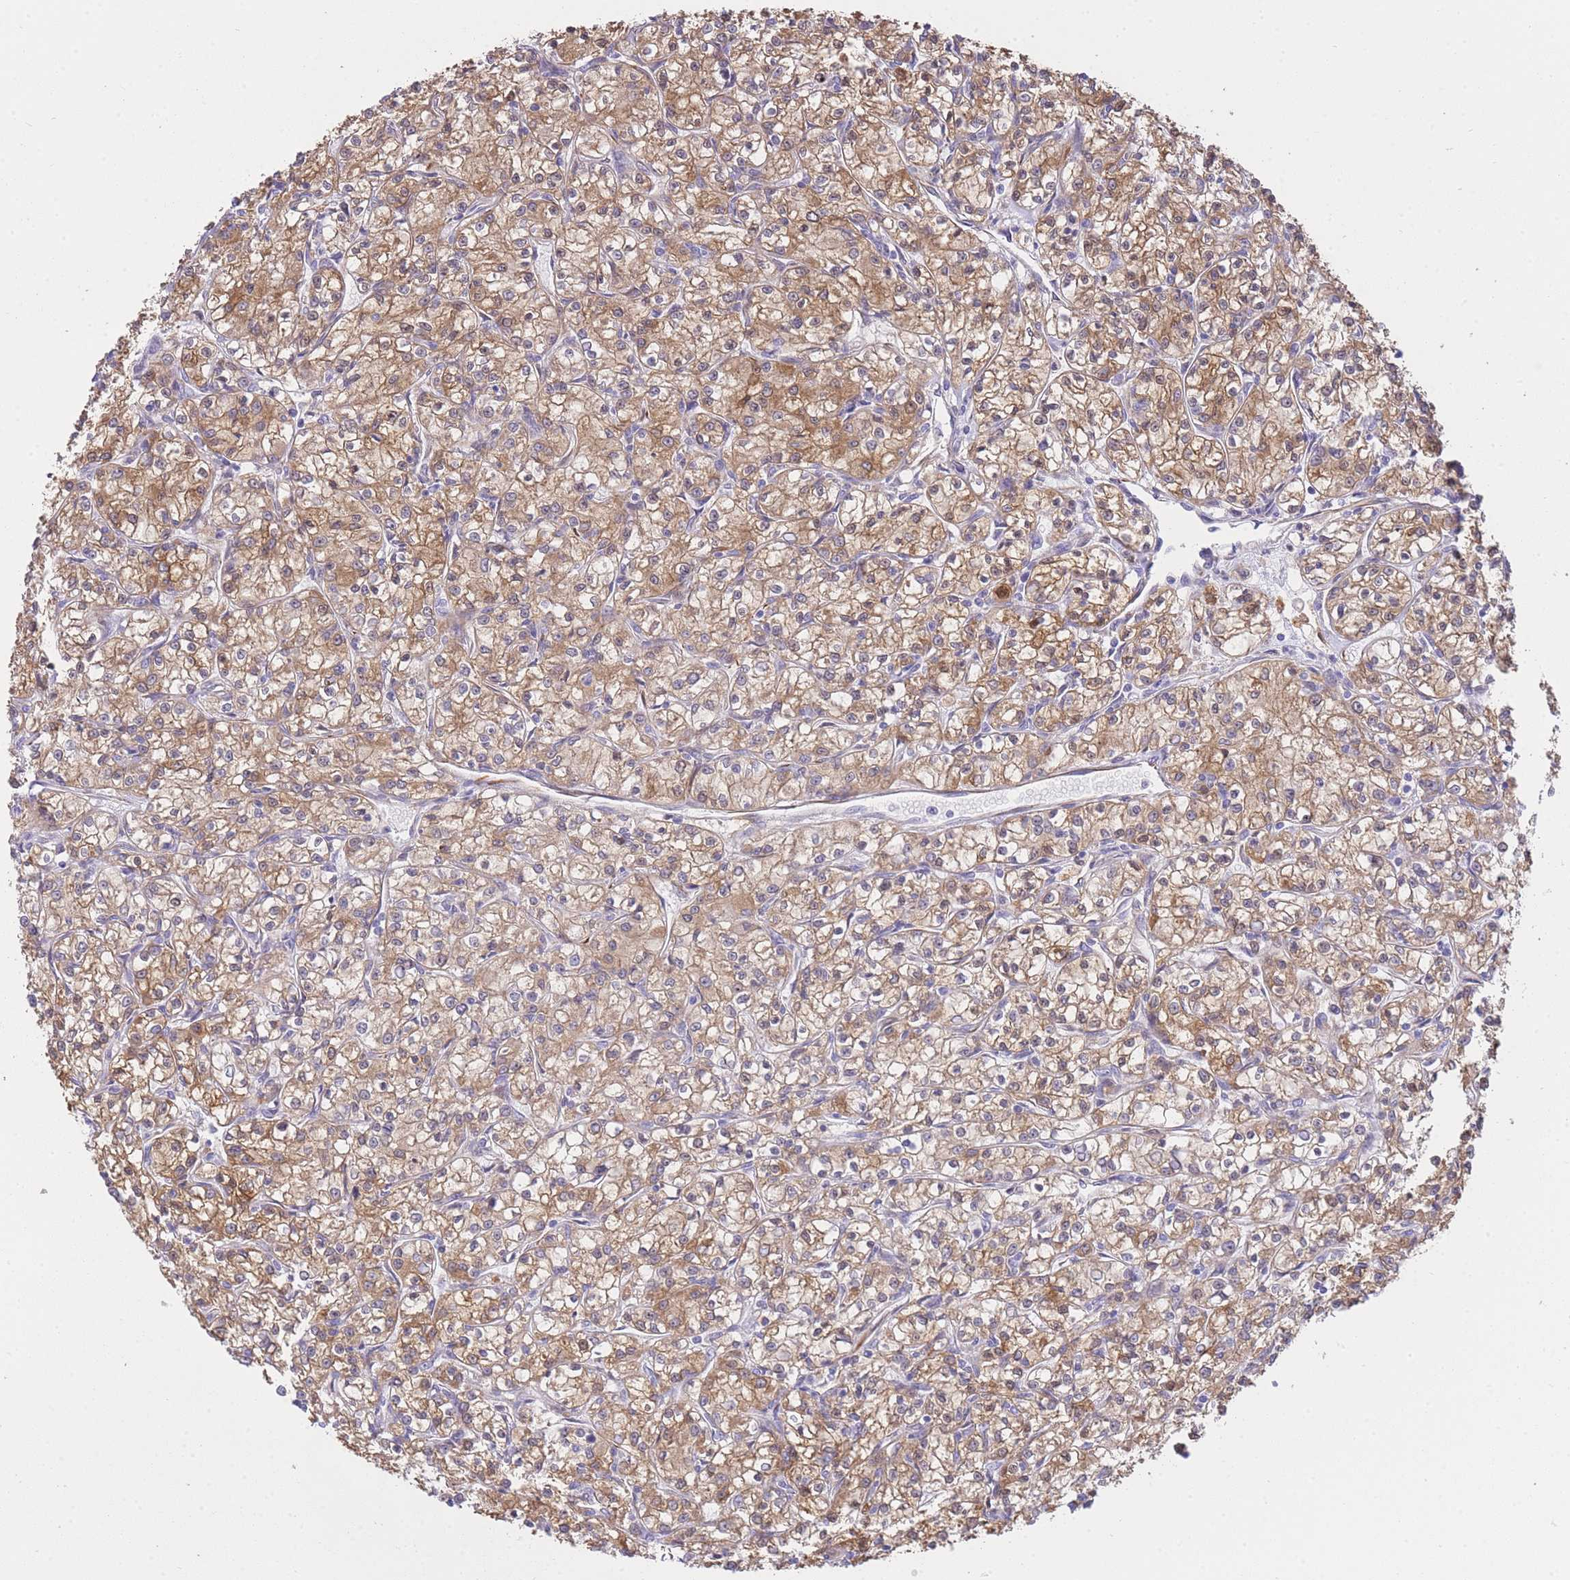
{"staining": {"intensity": "moderate", "quantity": ">75%", "location": "cytoplasmic/membranous"}, "tissue": "renal cancer", "cell_type": "Tumor cells", "image_type": "cancer", "snomed": [{"axis": "morphology", "description": "Adenocarcinoma, NOS"}, {"axis": "topography", "description": "Kidney"}], "caption": "Protein staining displays moderate cytoplasmic/membranous expression in about >75% of tumor cells in renal cancer. (DAB (3,3'-diaminobenzidine) = brown stain, brightfield microscopy at high magnification).", "gene": "ECPAS", "patient": {"sex": "female", "age": 59}}